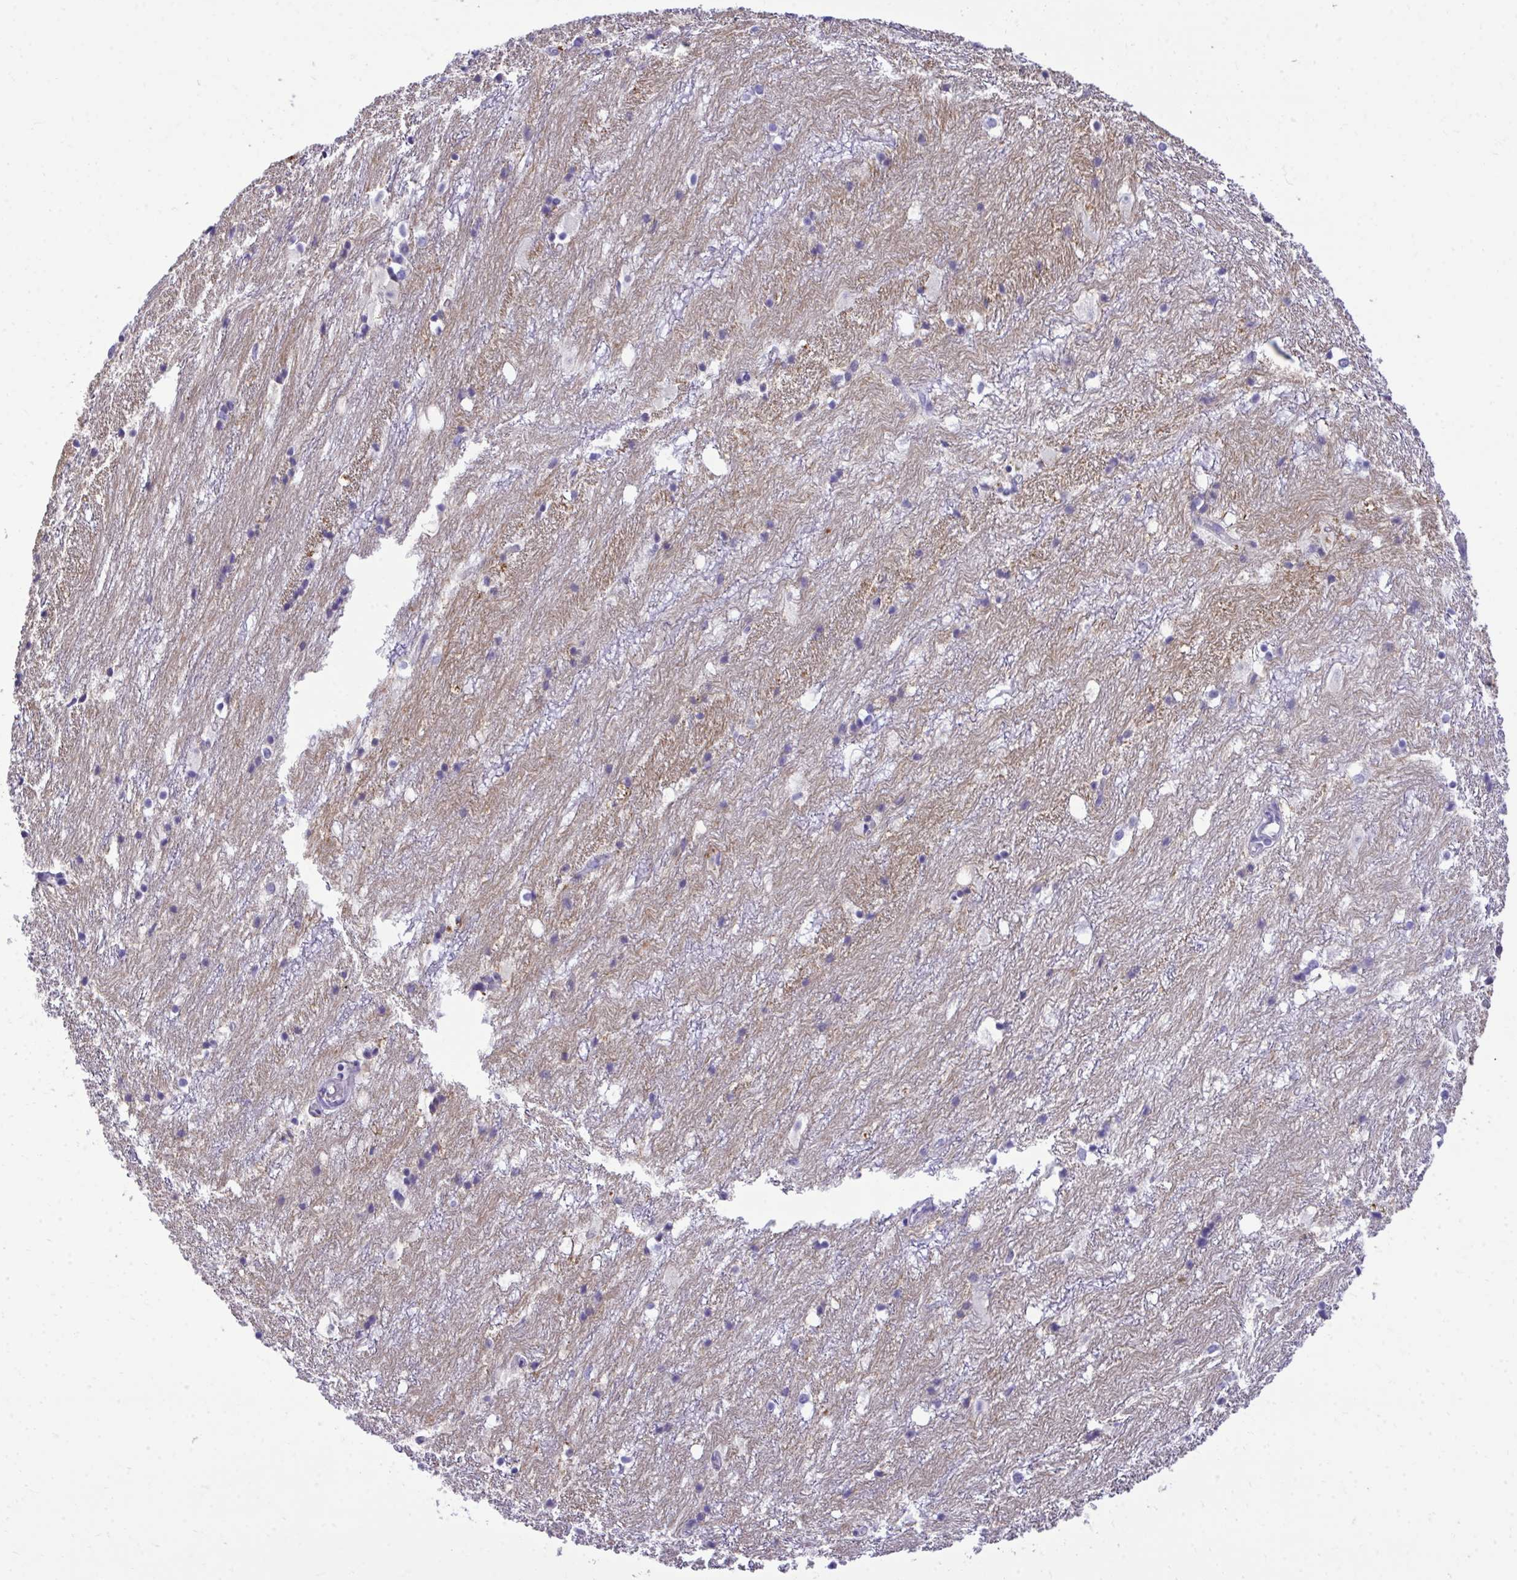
{"staining": {"intensity": "moderate", "quantity": "<25%", "location": "cytoplasmic/membranous,nuclear"}, "tissue": "hippocampus", "cell_type": "Glial cells", "image_type": "normal", "snomed": [{"axis": "morphology", "description": "Normal tissue, NOS"}, {"axis": "topography", "description": "Hippocampus"}], "caption": "Brown immunohistochemical staining in unremarkable hippocampus reveals moderate cytoplasmic/membranous,nuclear expression in about <25% of glial cells.", "gene": "PGM2L1", "patient": {"sex": "female", "age": 52}}